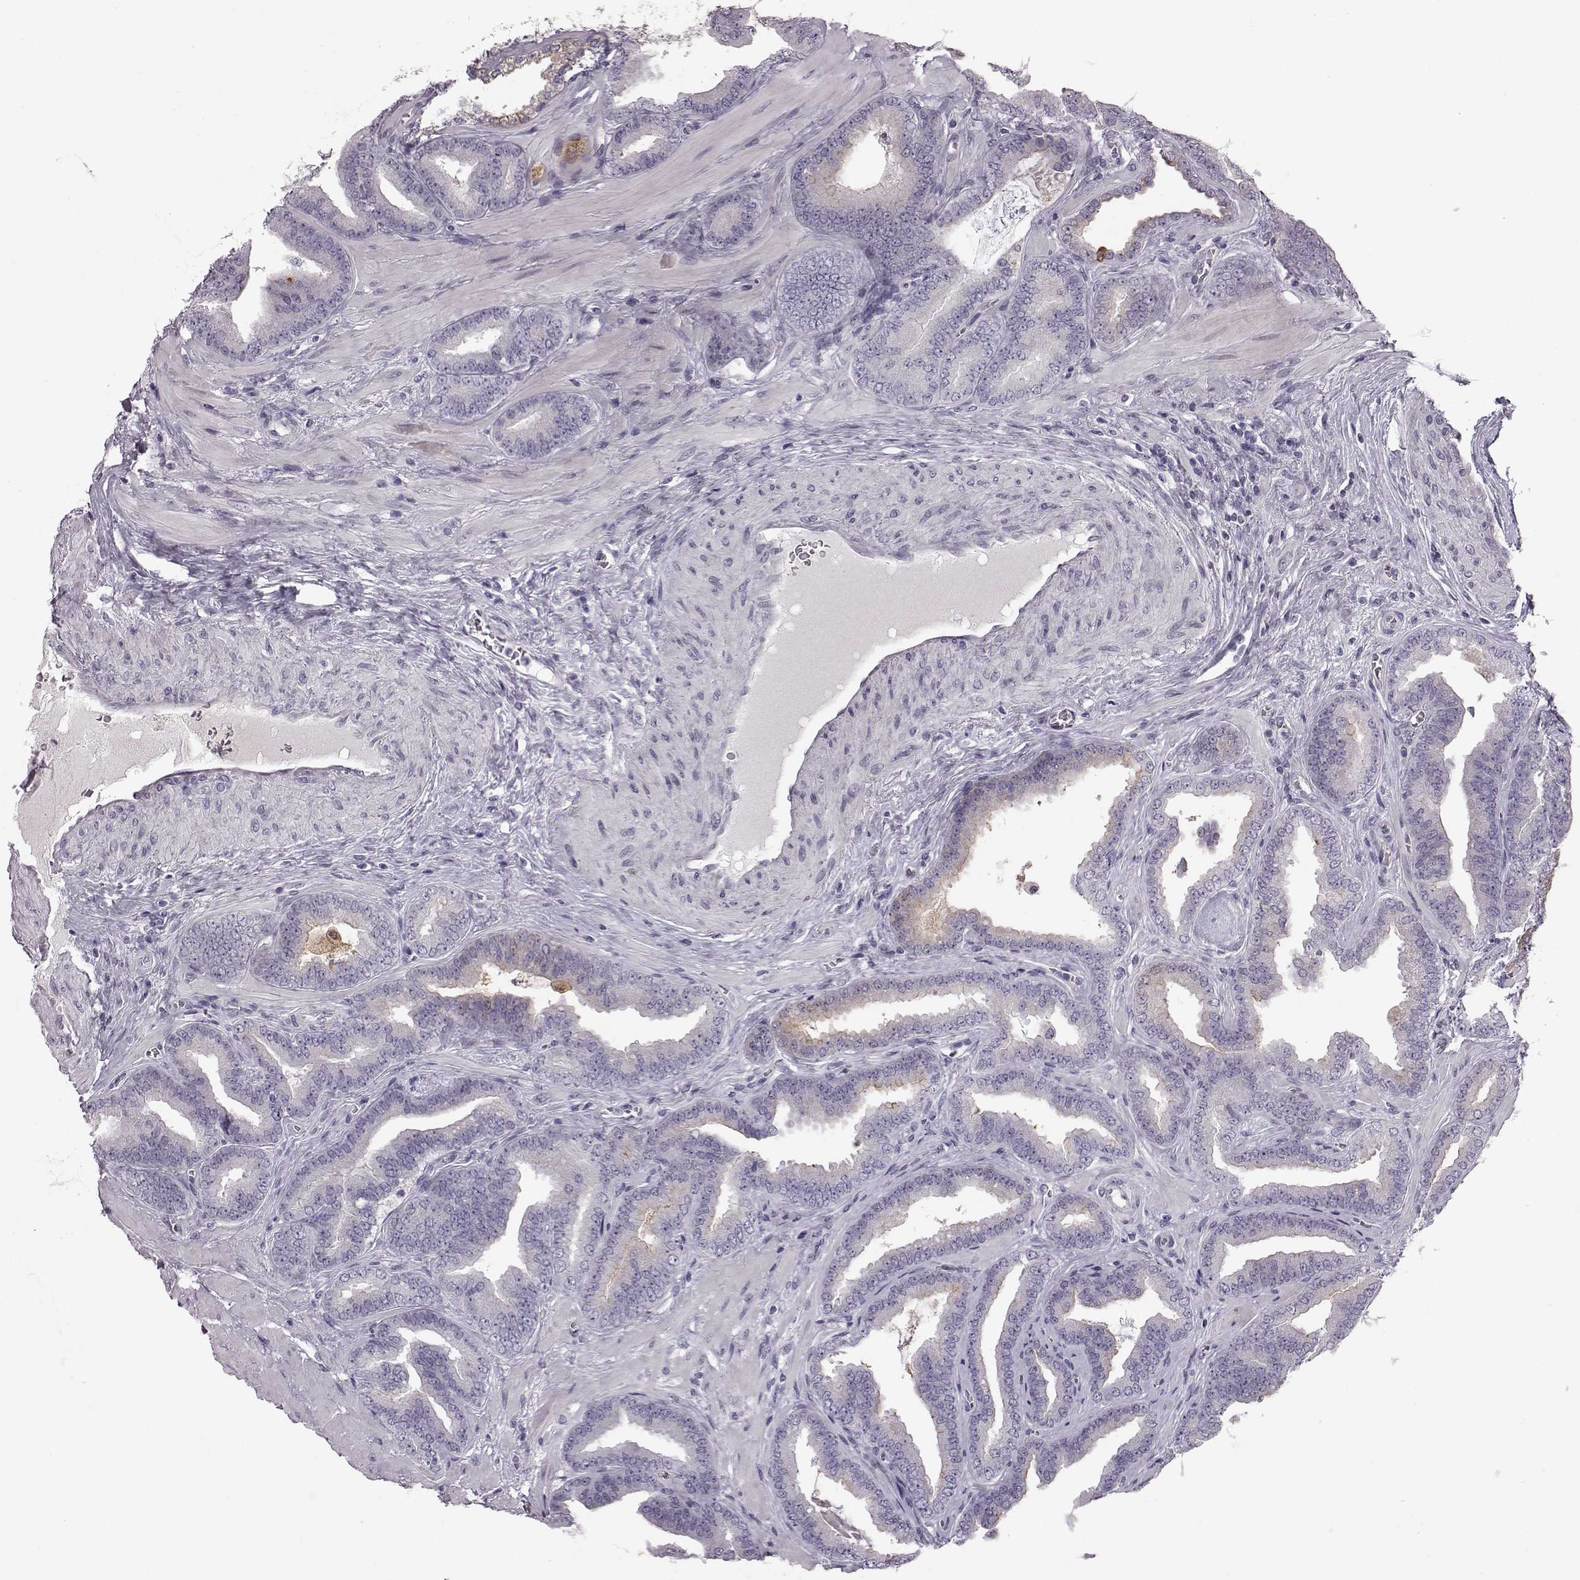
{"staining": {"intensity": "negative", "quantity": "none", "location": "none"}, "tissue": "prostate cancer", "cell_type": "Tumor cells", "image_type": "cancer", "snomed": [{"axis": "morphology", "description": "Adenocarcinoma, Low grade"}, {"axis": "topography", "description": "Prostate"}], "caption": "Immunohistochemical staining of prostate low-grade adenocarcinoma shows no significant staining in tumor cells.", "gene": "TCHHL1", "patient": {"sex": "male", "age": 63}}